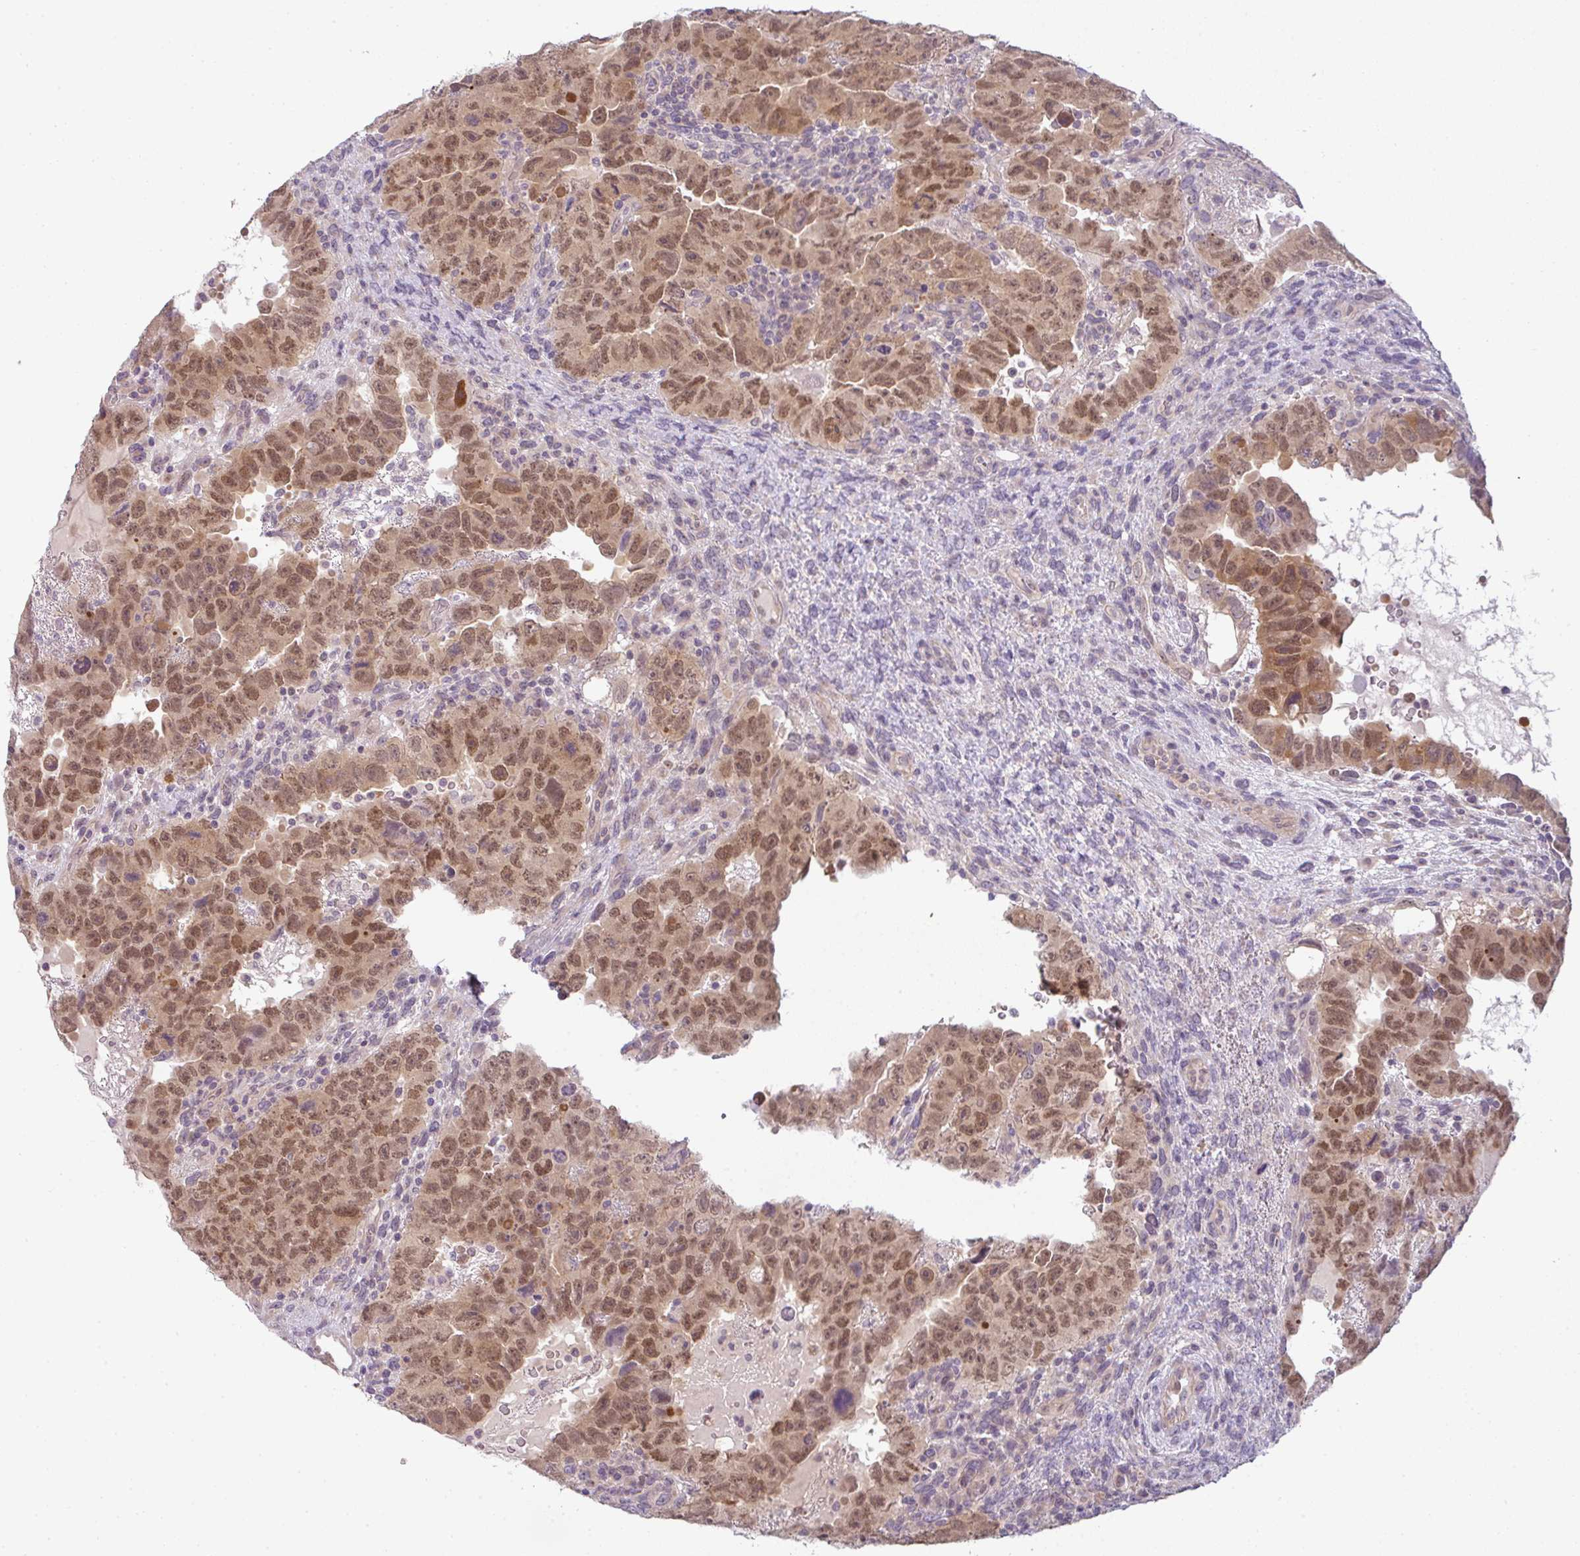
{"staining": {"intensity": "moderate", "quantity": ">75%", "location": "nuclear"}, "tissue": "testis cancer", "cell_type": "Tumor cells", "image_type": "cancer", "snomed": [{"axis": "morphology", "description": "Carcinoma, Embryonal, NOS"}, {"axis": "topography", "description": "Testis"}], "caption": "Immunohistochemical staining of testis cancer shows medium levels of moderate nuclear expression in approximately >75% of tumor cells. The staining was performed using DAB to visualize the protein expression in brown, while the nuclei were stained in blue with hematoxylin (Magnification: 20x).", "gene": "CSE1L", "patient": {"sex": "male", "age": 24}}